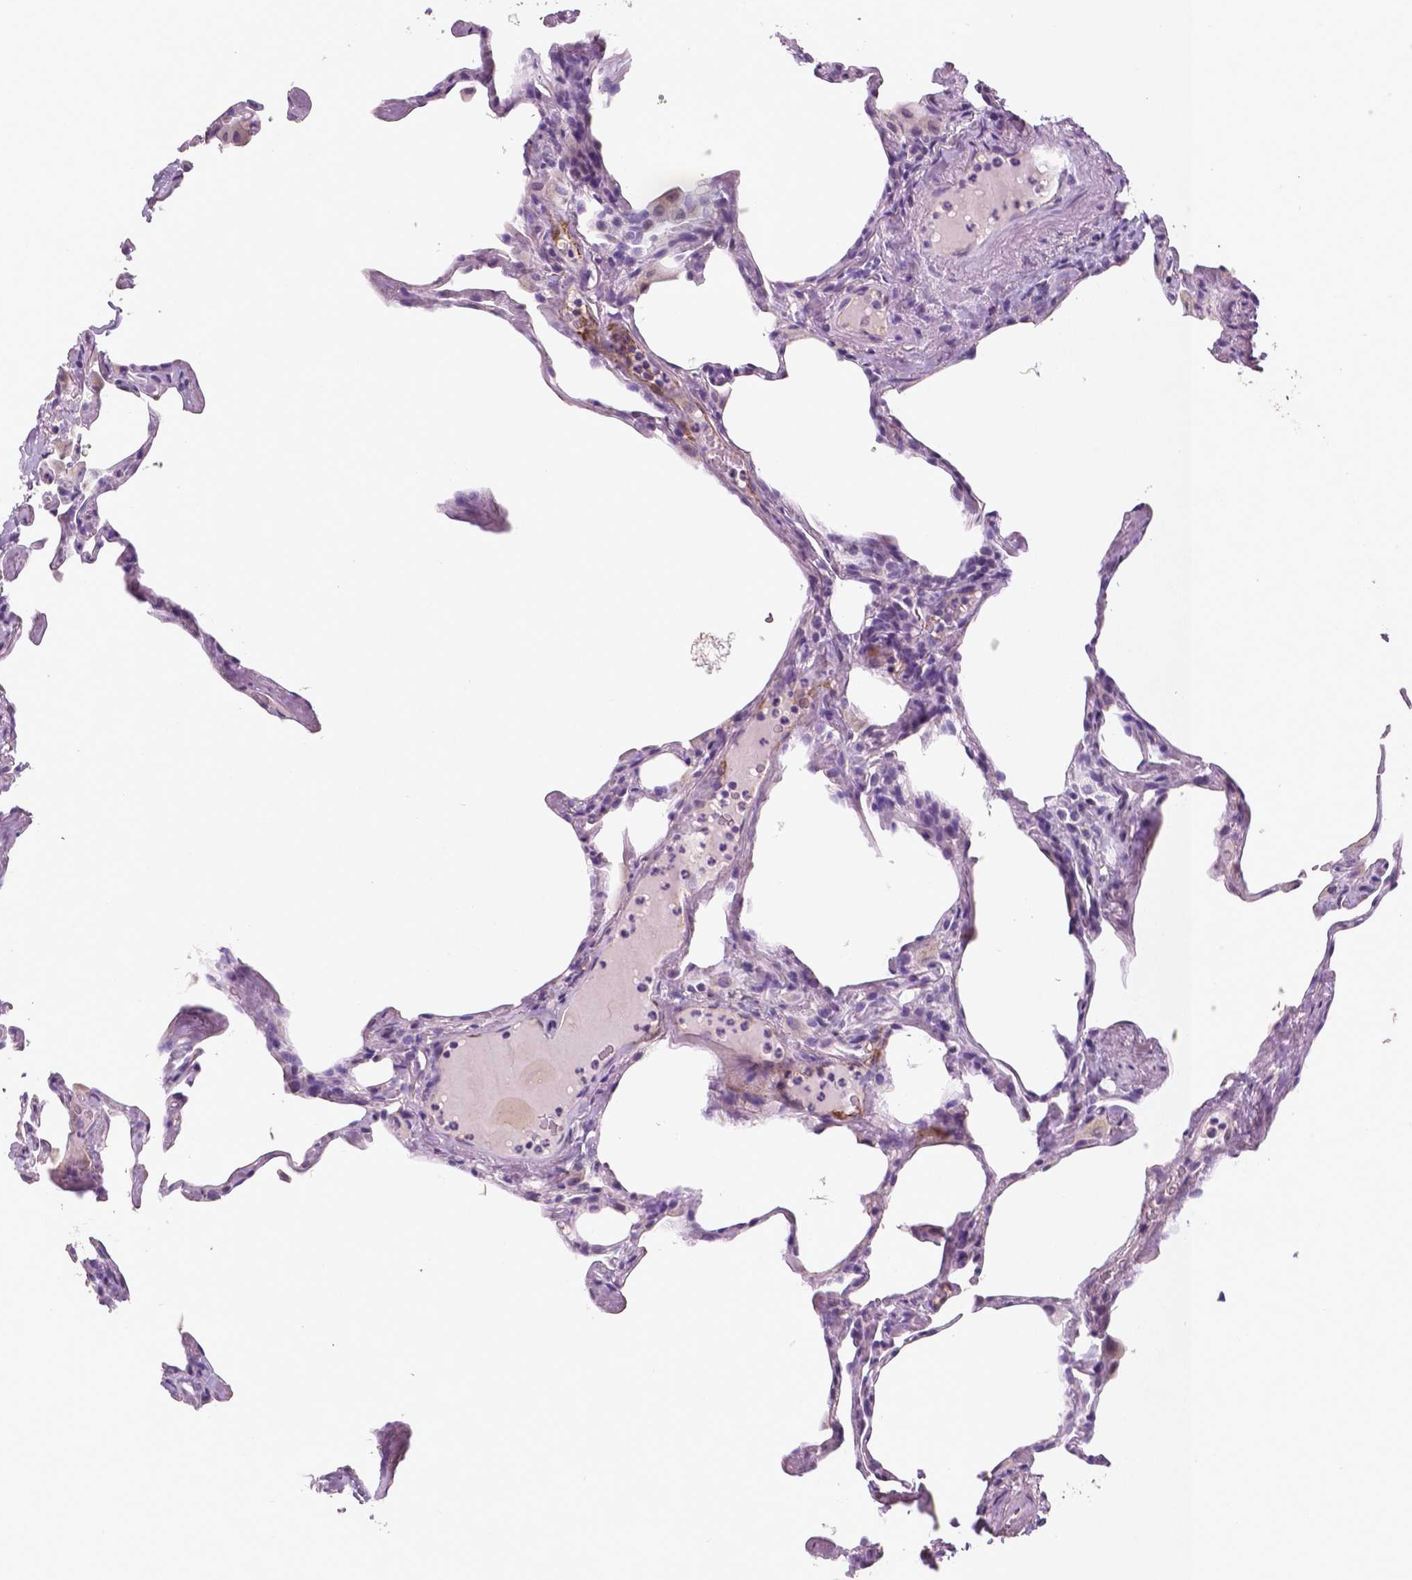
{"staining": {"intensity": "negative", "quantity": "none", "location": "none"}, "tissue": "lung", "cell_type": "Alveolar cells", "image_type": "normal", "snomed": [{"axis": "morphology", "description": "Normal tissue, NOS"}, {"axis": "topography", "description": "Lung"}], "caption": "IHC of normal lung displays no positivity in alveolar cells. (DAB (3,3'-diaminobenzidine) immunohistochemistry, high magnification).", "gene": "TSPAN7", "patient": {"sex": "male", "age": 65}}